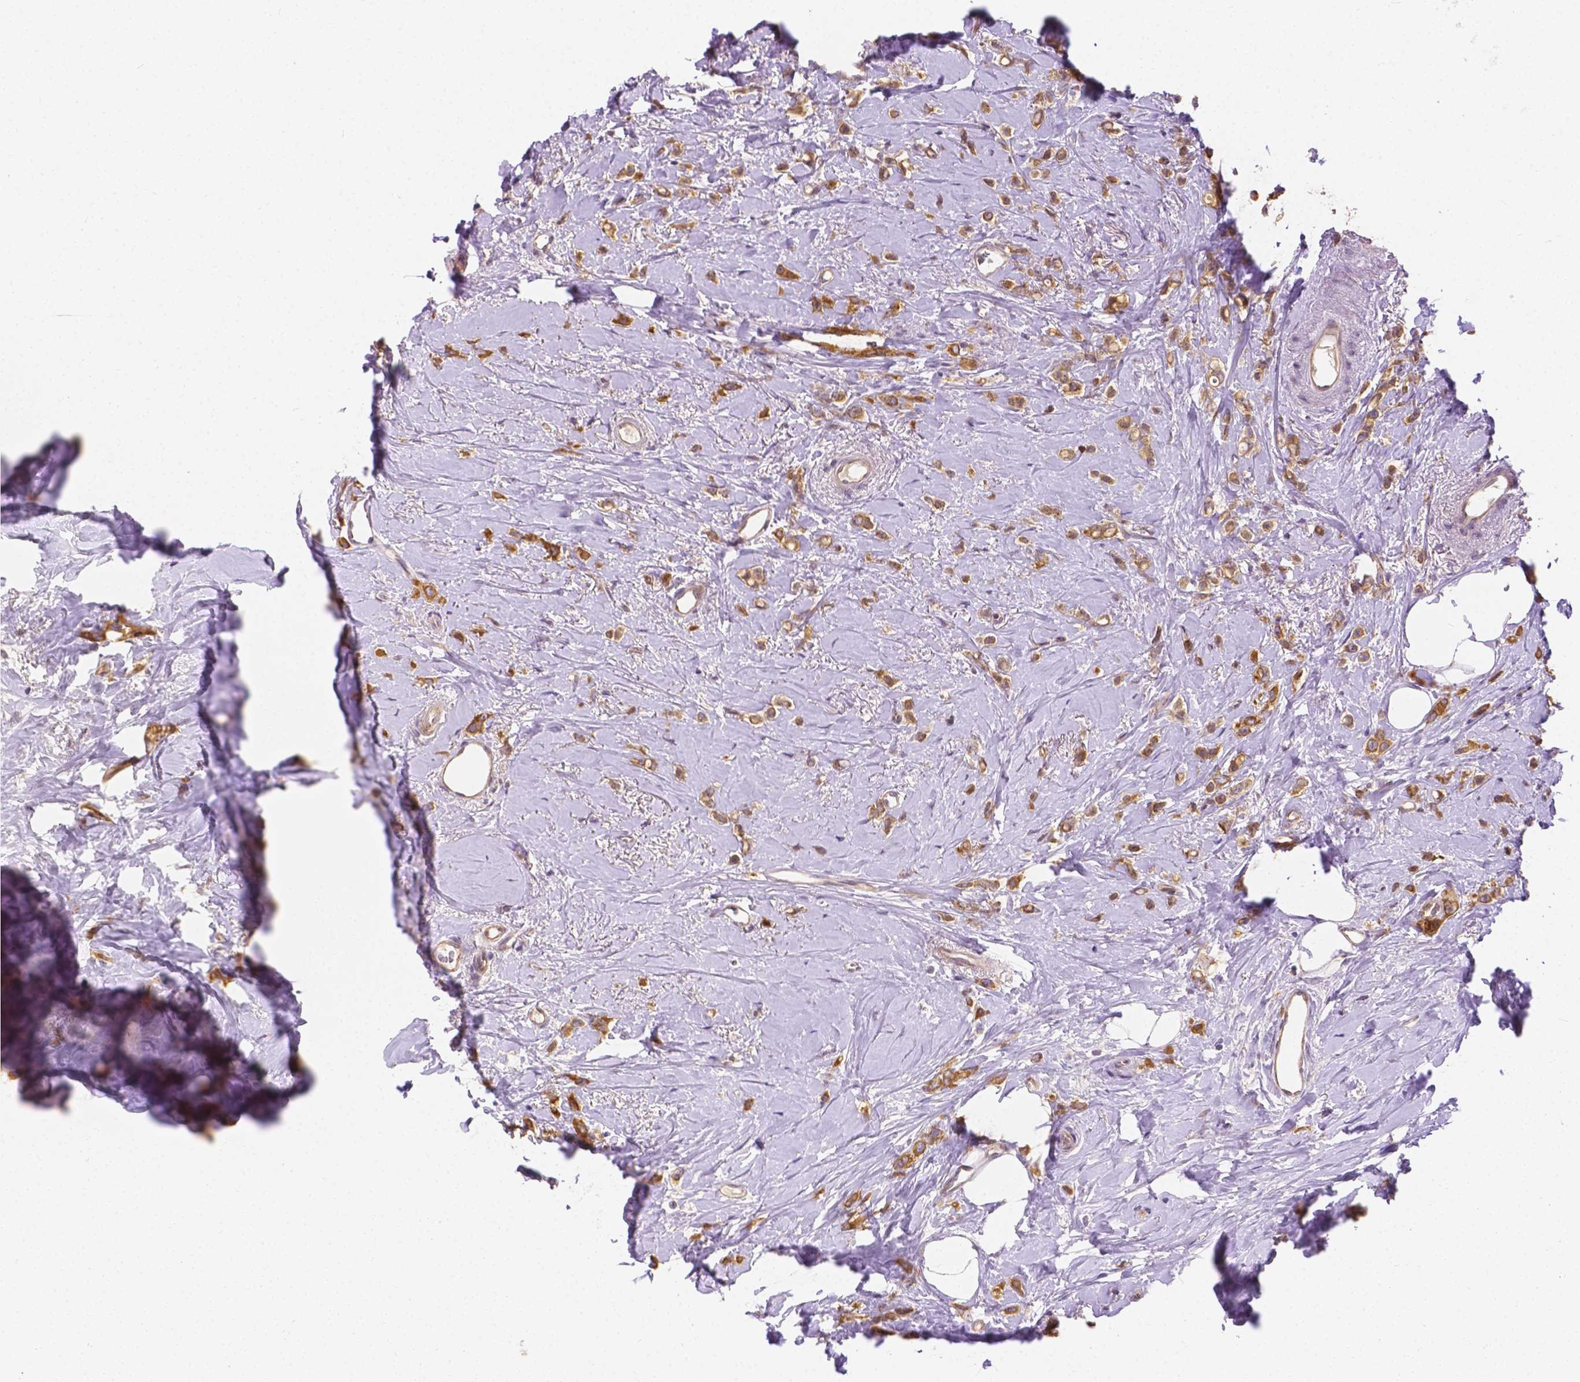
{"staining": {"intensity": "moderate", "quantity": "<25%", "location": "cytoplasmic/membranous"}, "tissue": "breast cancer", "cell_type": "Tumor cells", "image_type": "cancer", "snomed": [{"axis": "morphology", "description": "Lobular carcinoma"}, {"axis": "topography", "description": "Breast"}], "caption": "Human breast cancer stained with a protein marker exhibits moderate staining in tumor cells.", "gene": "ZNRD2", "patient": {"sex": "female", "age": 66}}